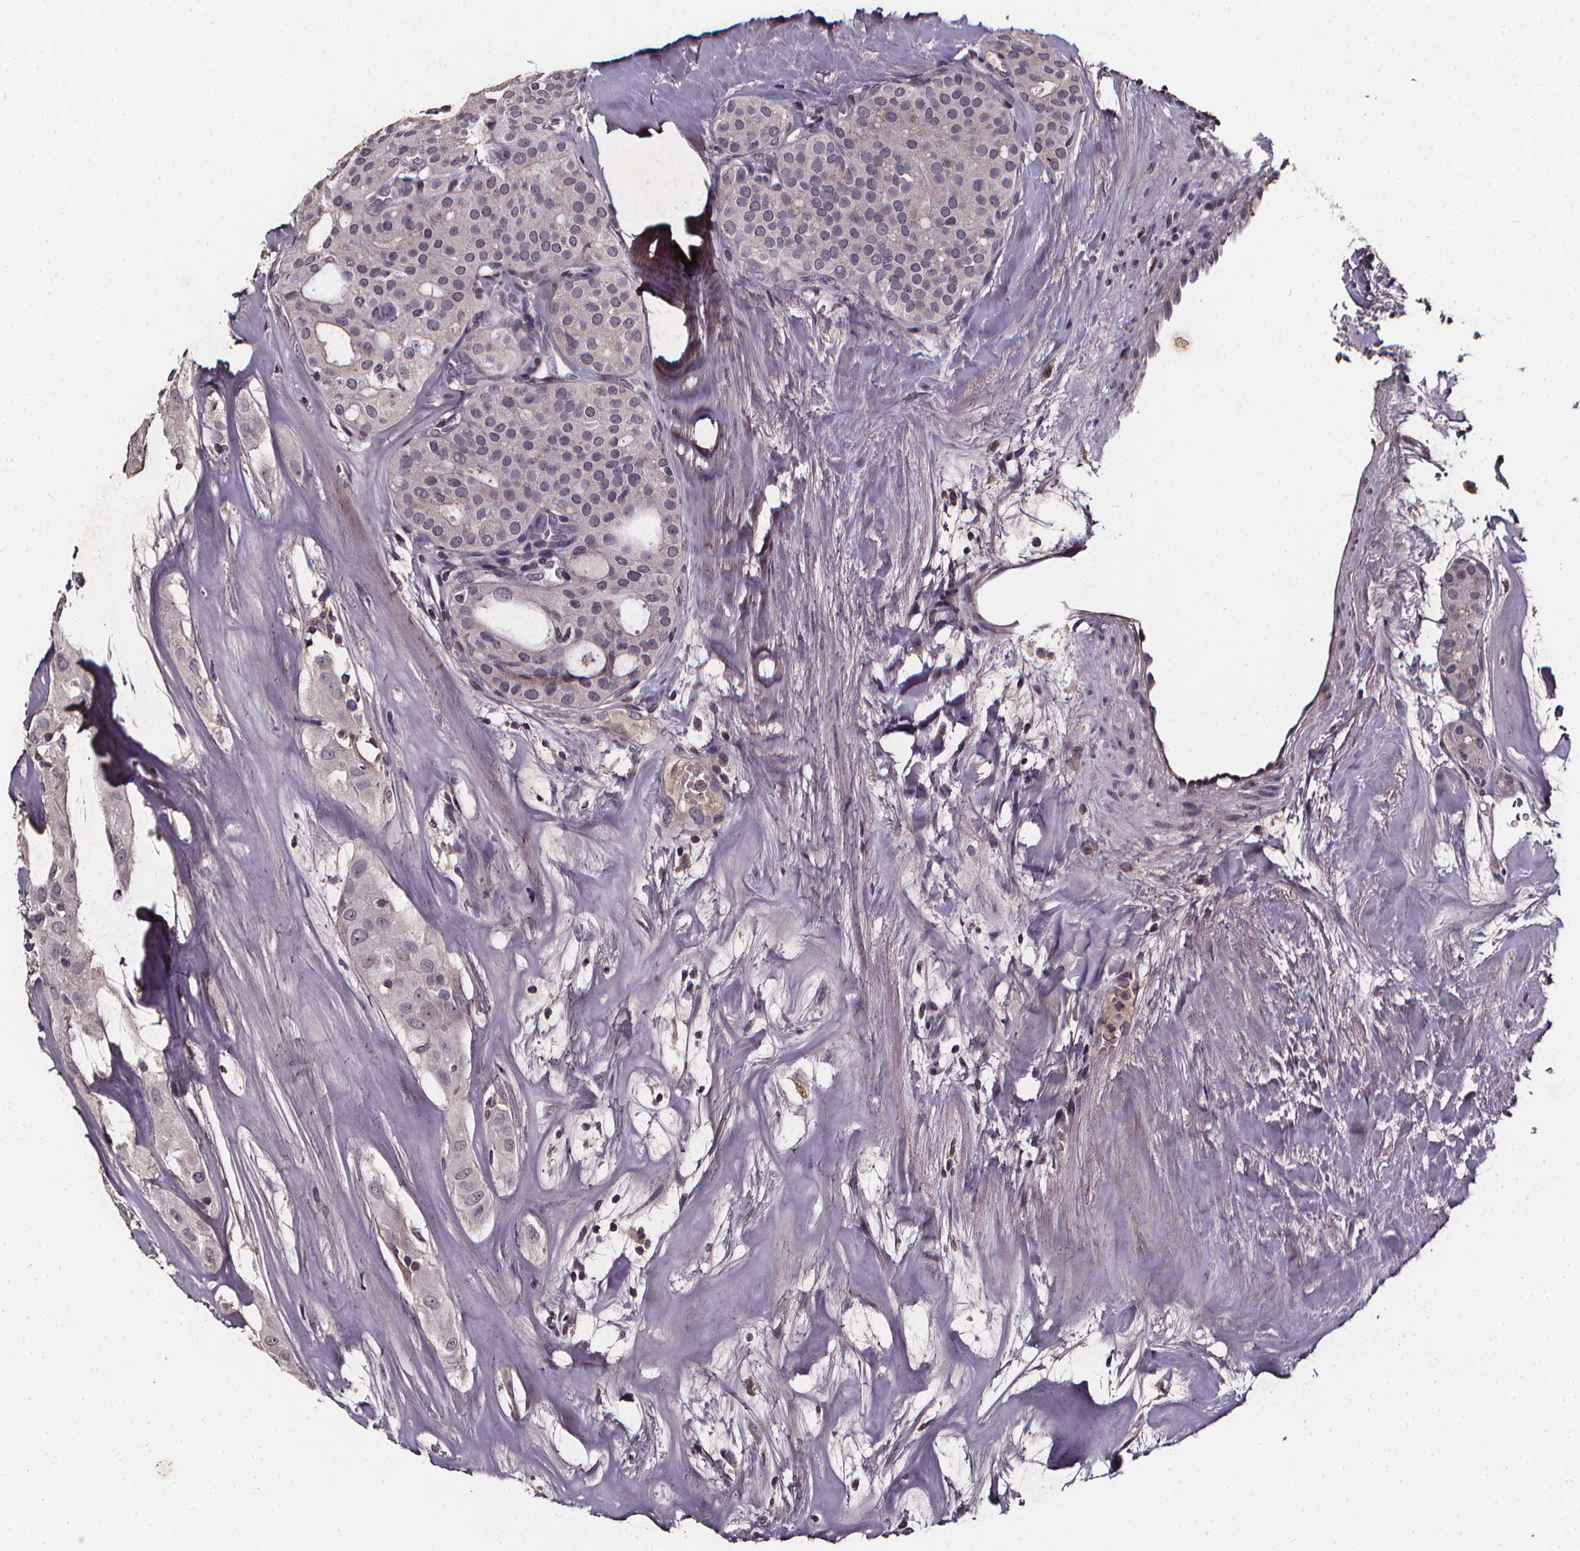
{"staining": {"intensity": "negative", "quantity": "none", "location": "none"}, "tissue": "thyroid cancer", "cell_type": "Tumor cells", "image_type": "cancer", "snomed": [{"axis": "morphology", "description": "Follicular adenoma carcinoma, NOS"}, {"axis": "topography", "description": "Thyroid gland"}], "caption": "Histopathology image shows no significant protein positivity in tumor cells of thyroid follicular adenoma carcinoma.", "gene": "SPAG8", "patient": {"sex": "male", "age": 75}}